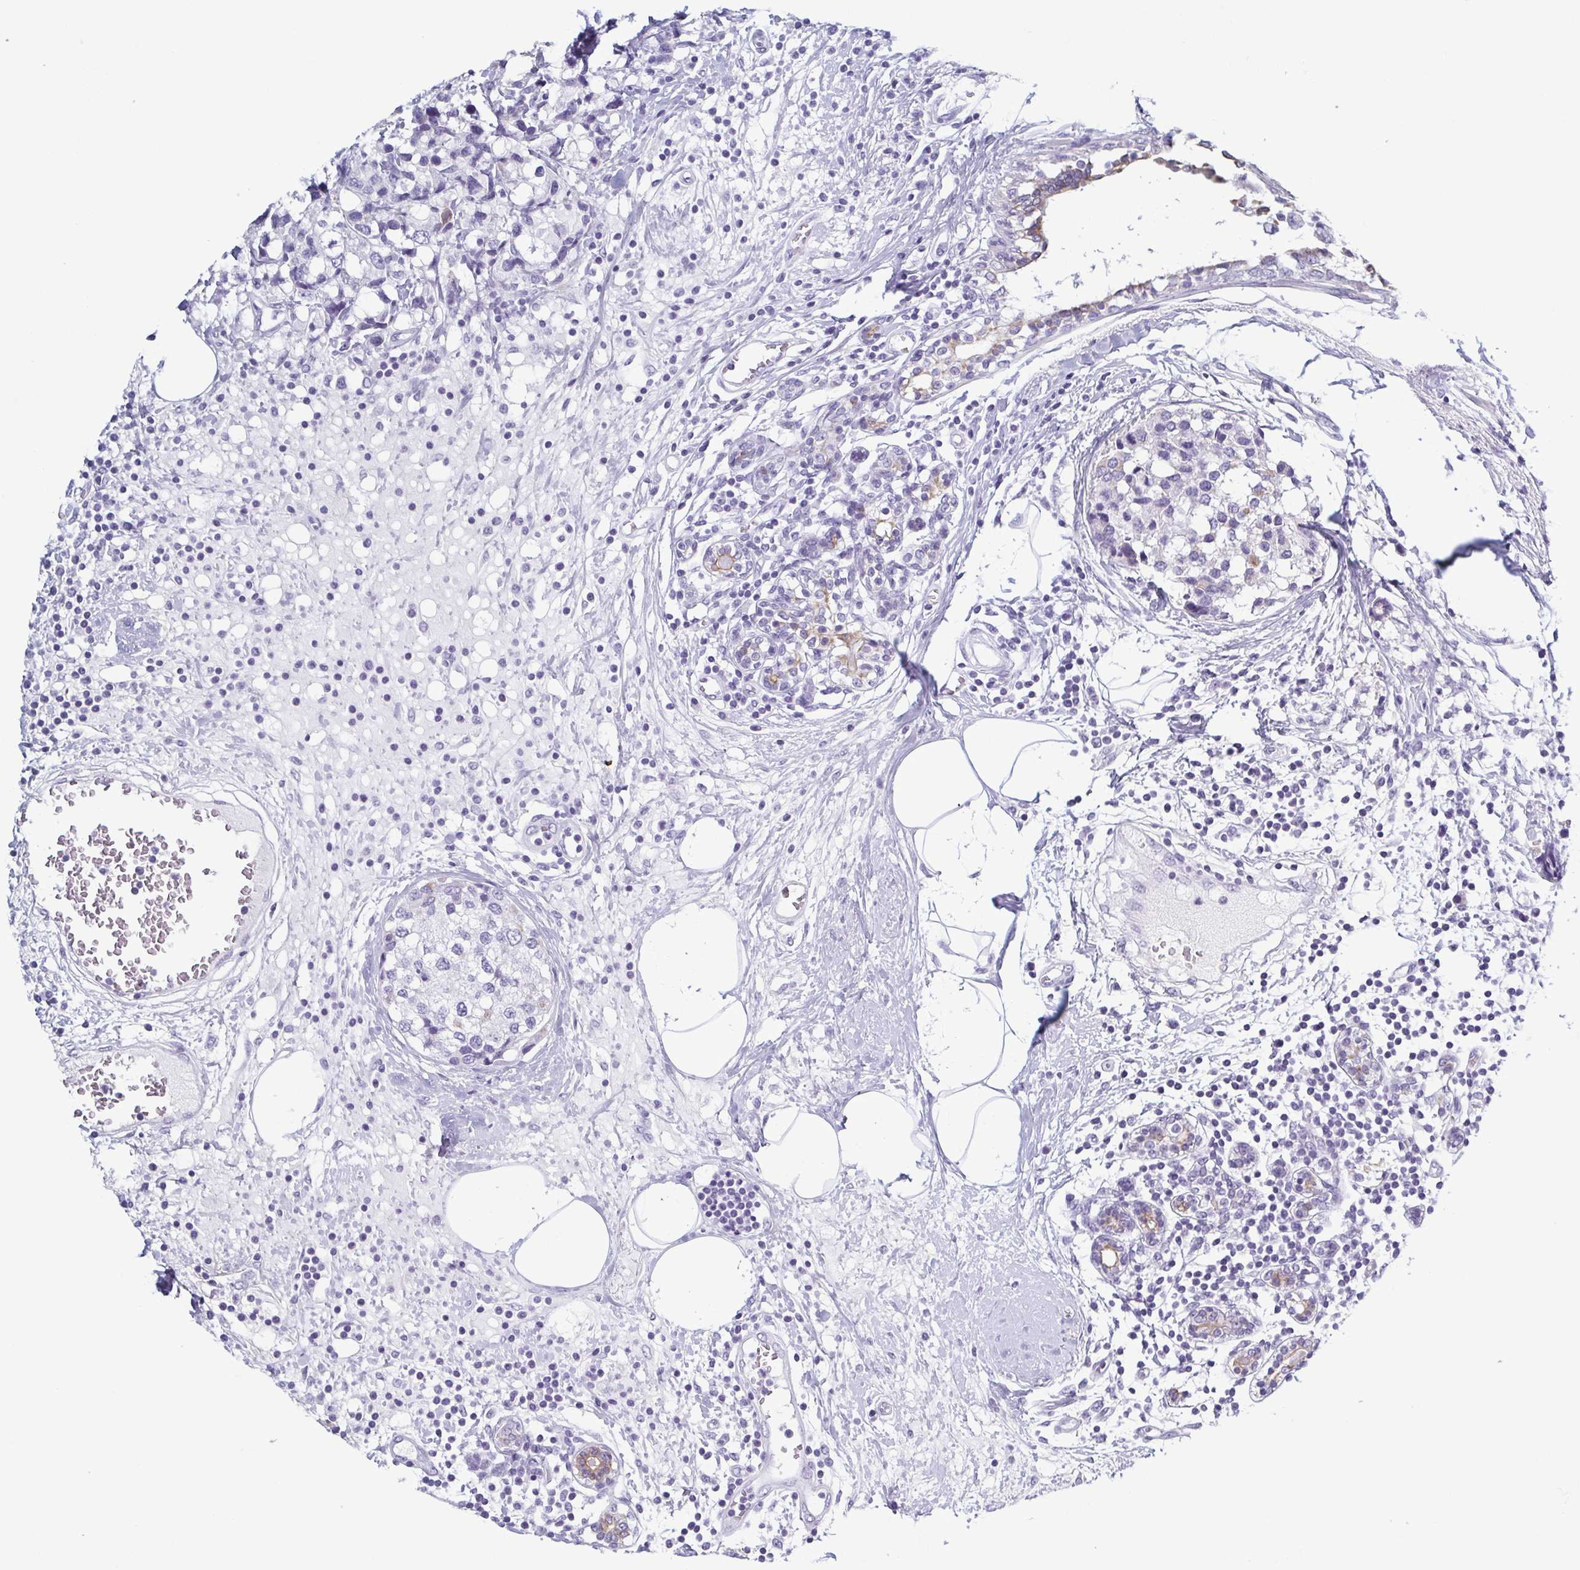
{"staining": {"intensity": "negative", "quantity": "none", "location": "none"}, "tissue": "breast cancer", "cell_type": "Tumor cells", "image_type": "cancer", "snomed": [{"axis": "morphology", "description": "Lobular carcinoma"}, {"axis": "topography", "description": "Breast"}], "caption": "The IHC micrograph has no significant staining in tumor cells of lobular carcinoma (breast) tissue.", "gene": "KRT10", "patient": {"sex": "female", "age": 59}}